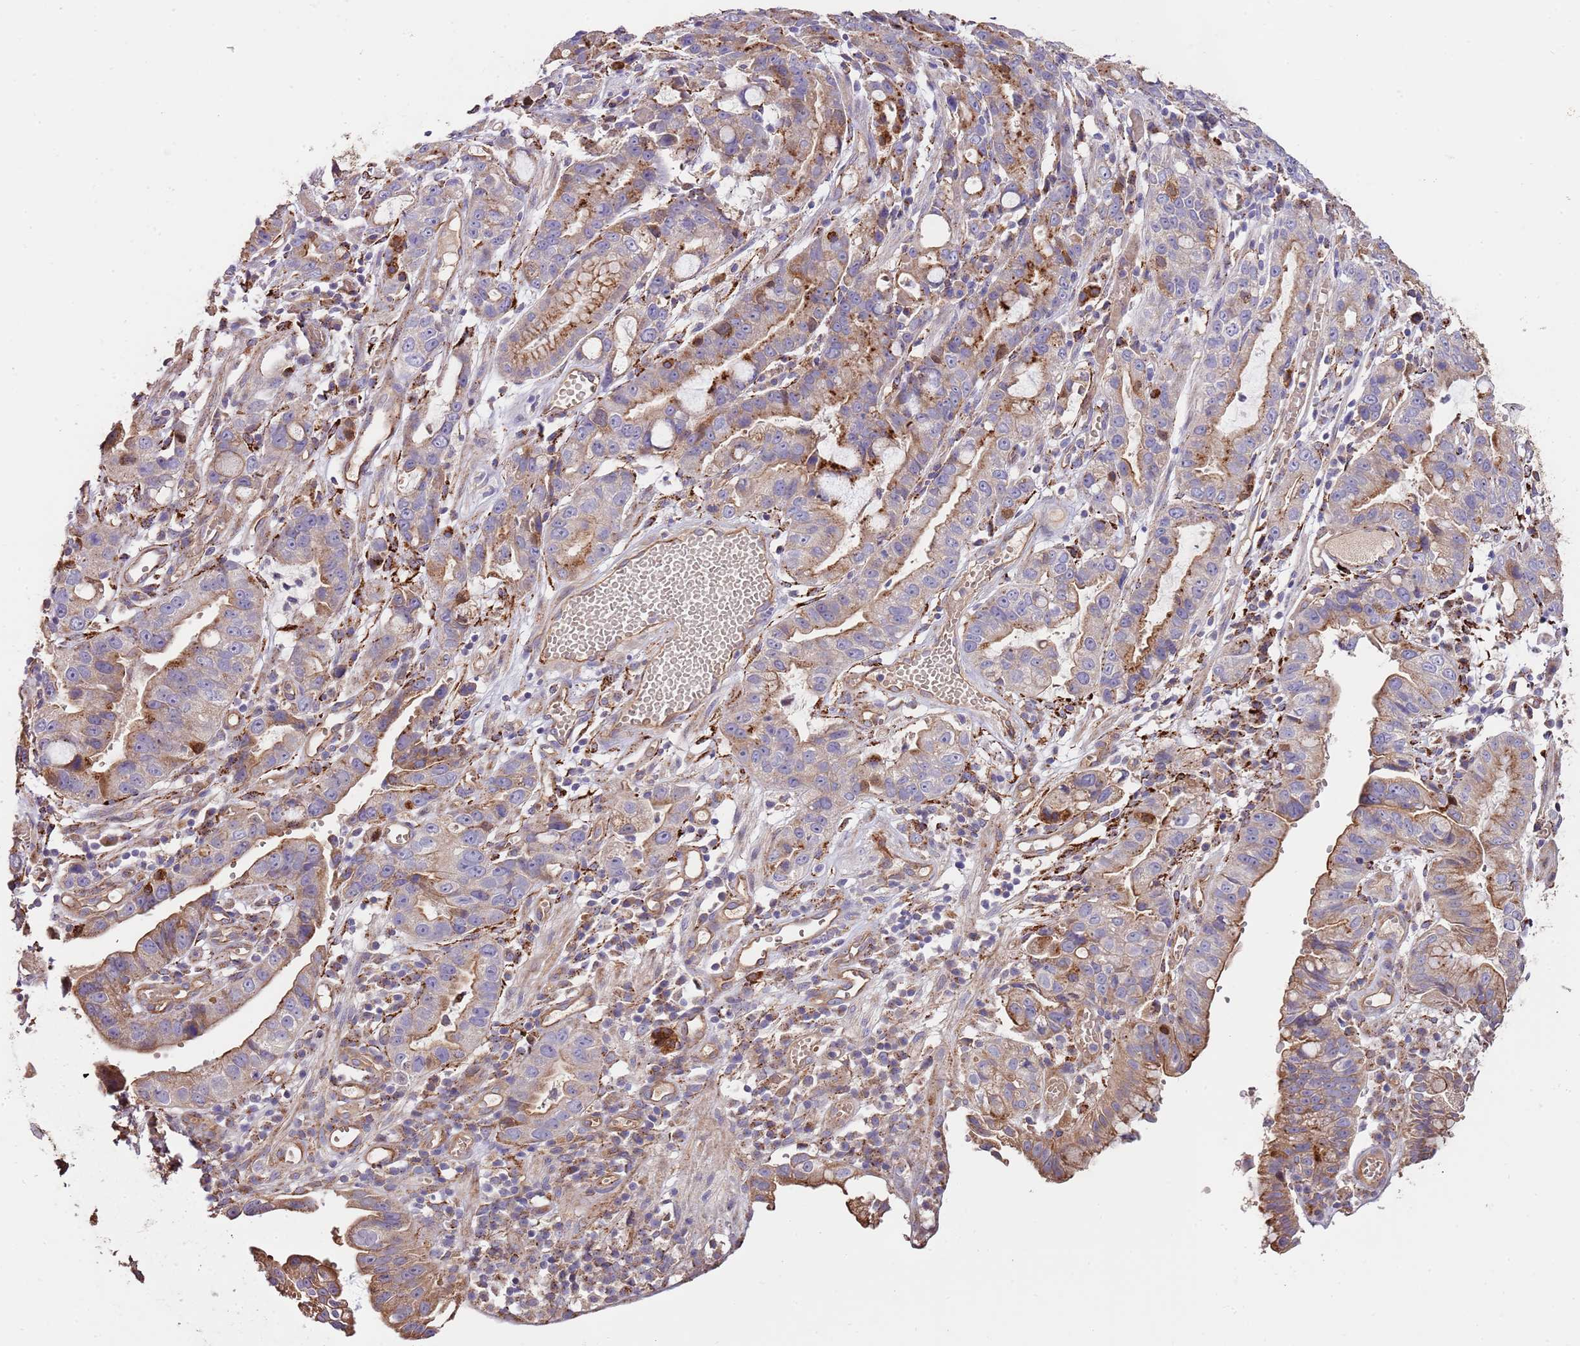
{"staining": {"intensity": "moderate", "quantity": ">75%", "location": "cytoplasmic/membranous"}, "tissue": "stomach cancer", "cell_type": "Tumor cells", "image_type": "cancer", "snomed": [{"axis": "morphology", "description": "Adenocarcinoma, NOS"}, {"axis": "topography", "description": "Stomach"}], "caption": "Immunohistochemical staining of human stomach adenocarcinoma demonstrates medium levels of moderate cytoplasmic/membranous positivity in about >75% of tumor cells. (IHC, brightfield microscopy, high magnification).", "gene": "DOCK6", "patient": {"sex": "male", "age": 55}}